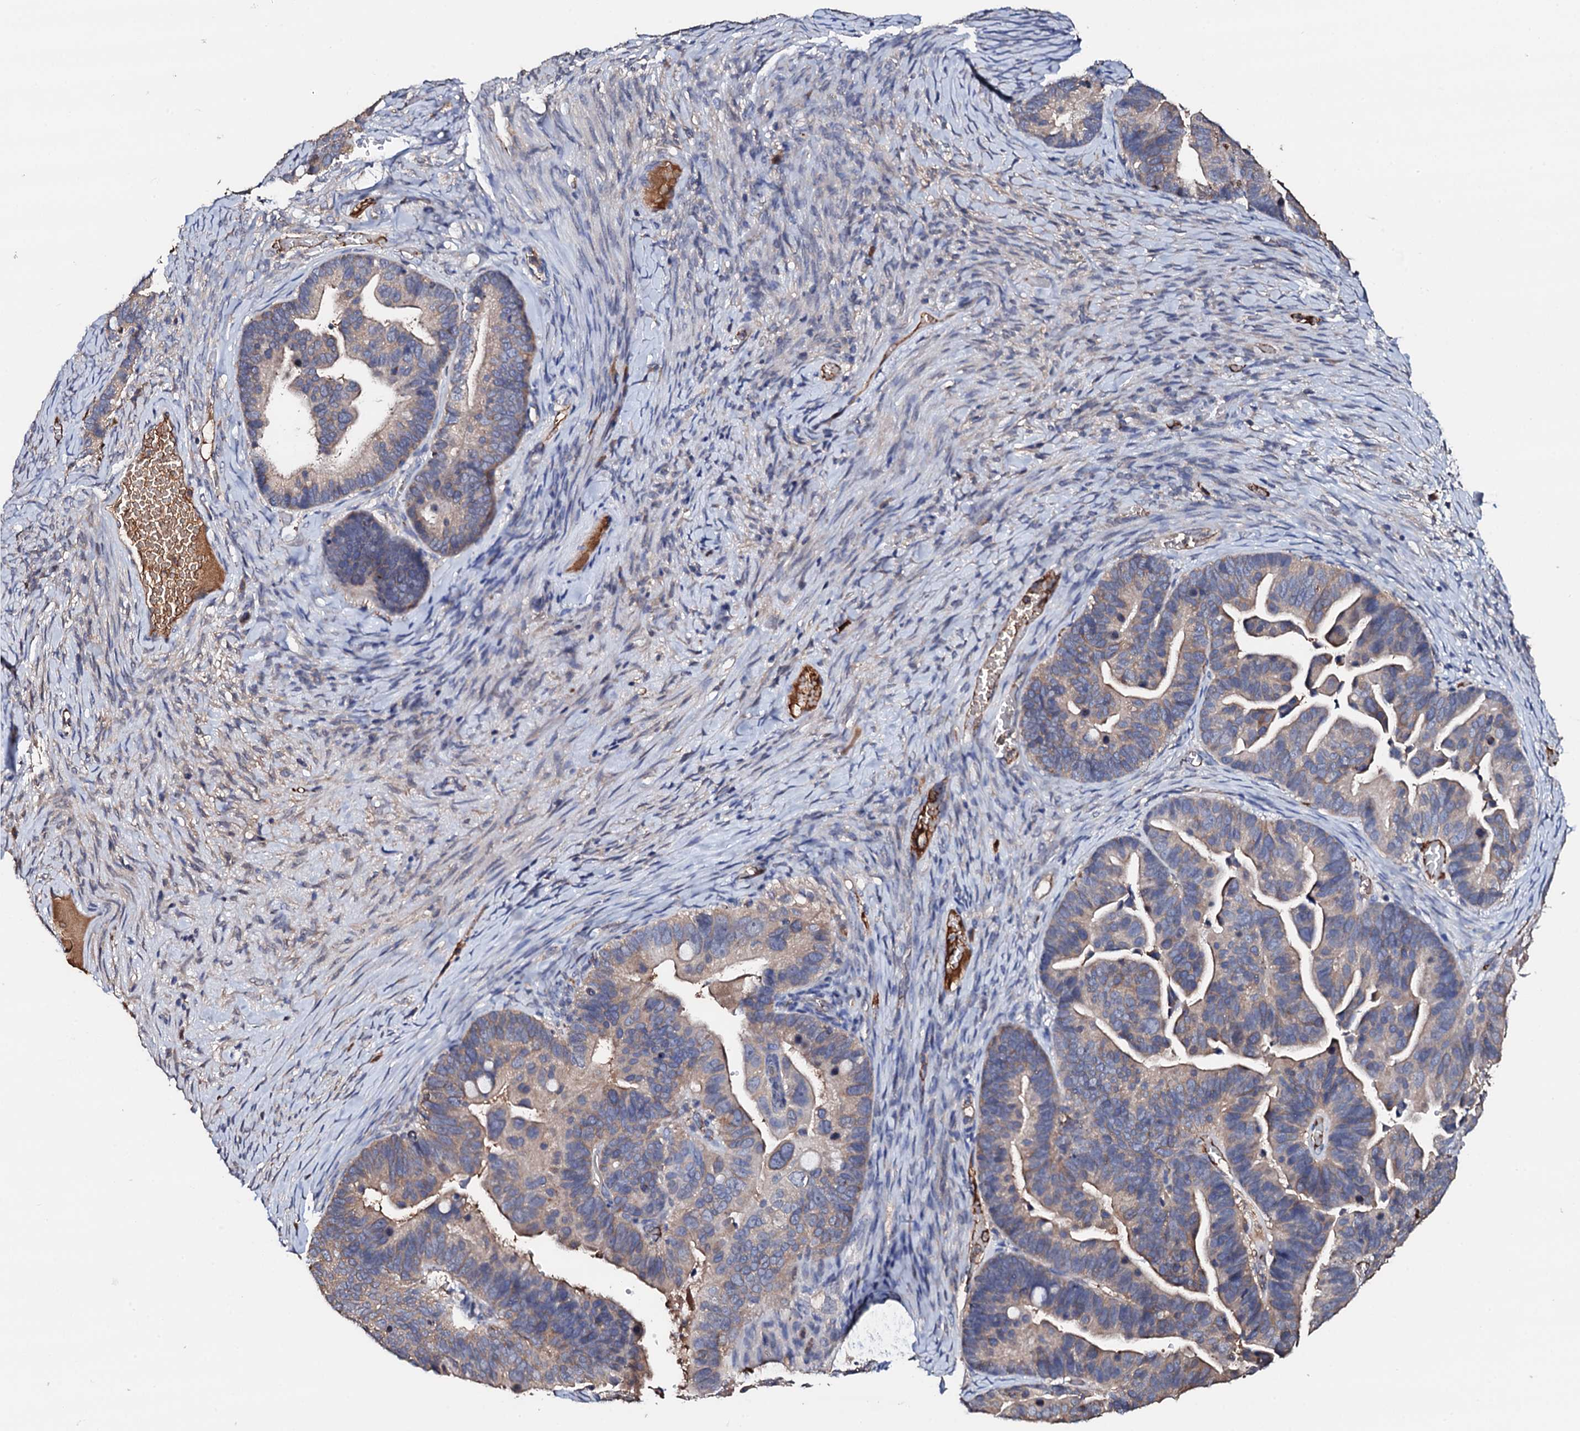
{"staining": {"intensity": "weak", "quantity": ">75%", "location": "cytoplasmic/membranous"}, "tissue": "ovarian cancer", "cell_type": "Tumor cells", "image_type": "cancer", "snomed": [{"axis": "morphology", "description": "Cystadenocarcinoma, serous, NOS"}, {"axis": "topography", "description": "Ovary"}], "caption": "Immunohistochemistry (IHC) image of neoplastic tissue: human serous cystadenocarcinoma (ovarian) stained using immunohistochemistry reveals low levels of weak protein expression localized specifically in the cytoplasmic/membranous of tumor cells, appearing as a cytoplasmic/membranous brown color.", "gene": "TCAF2", "patient": {"sex": "female", "age": 56}}